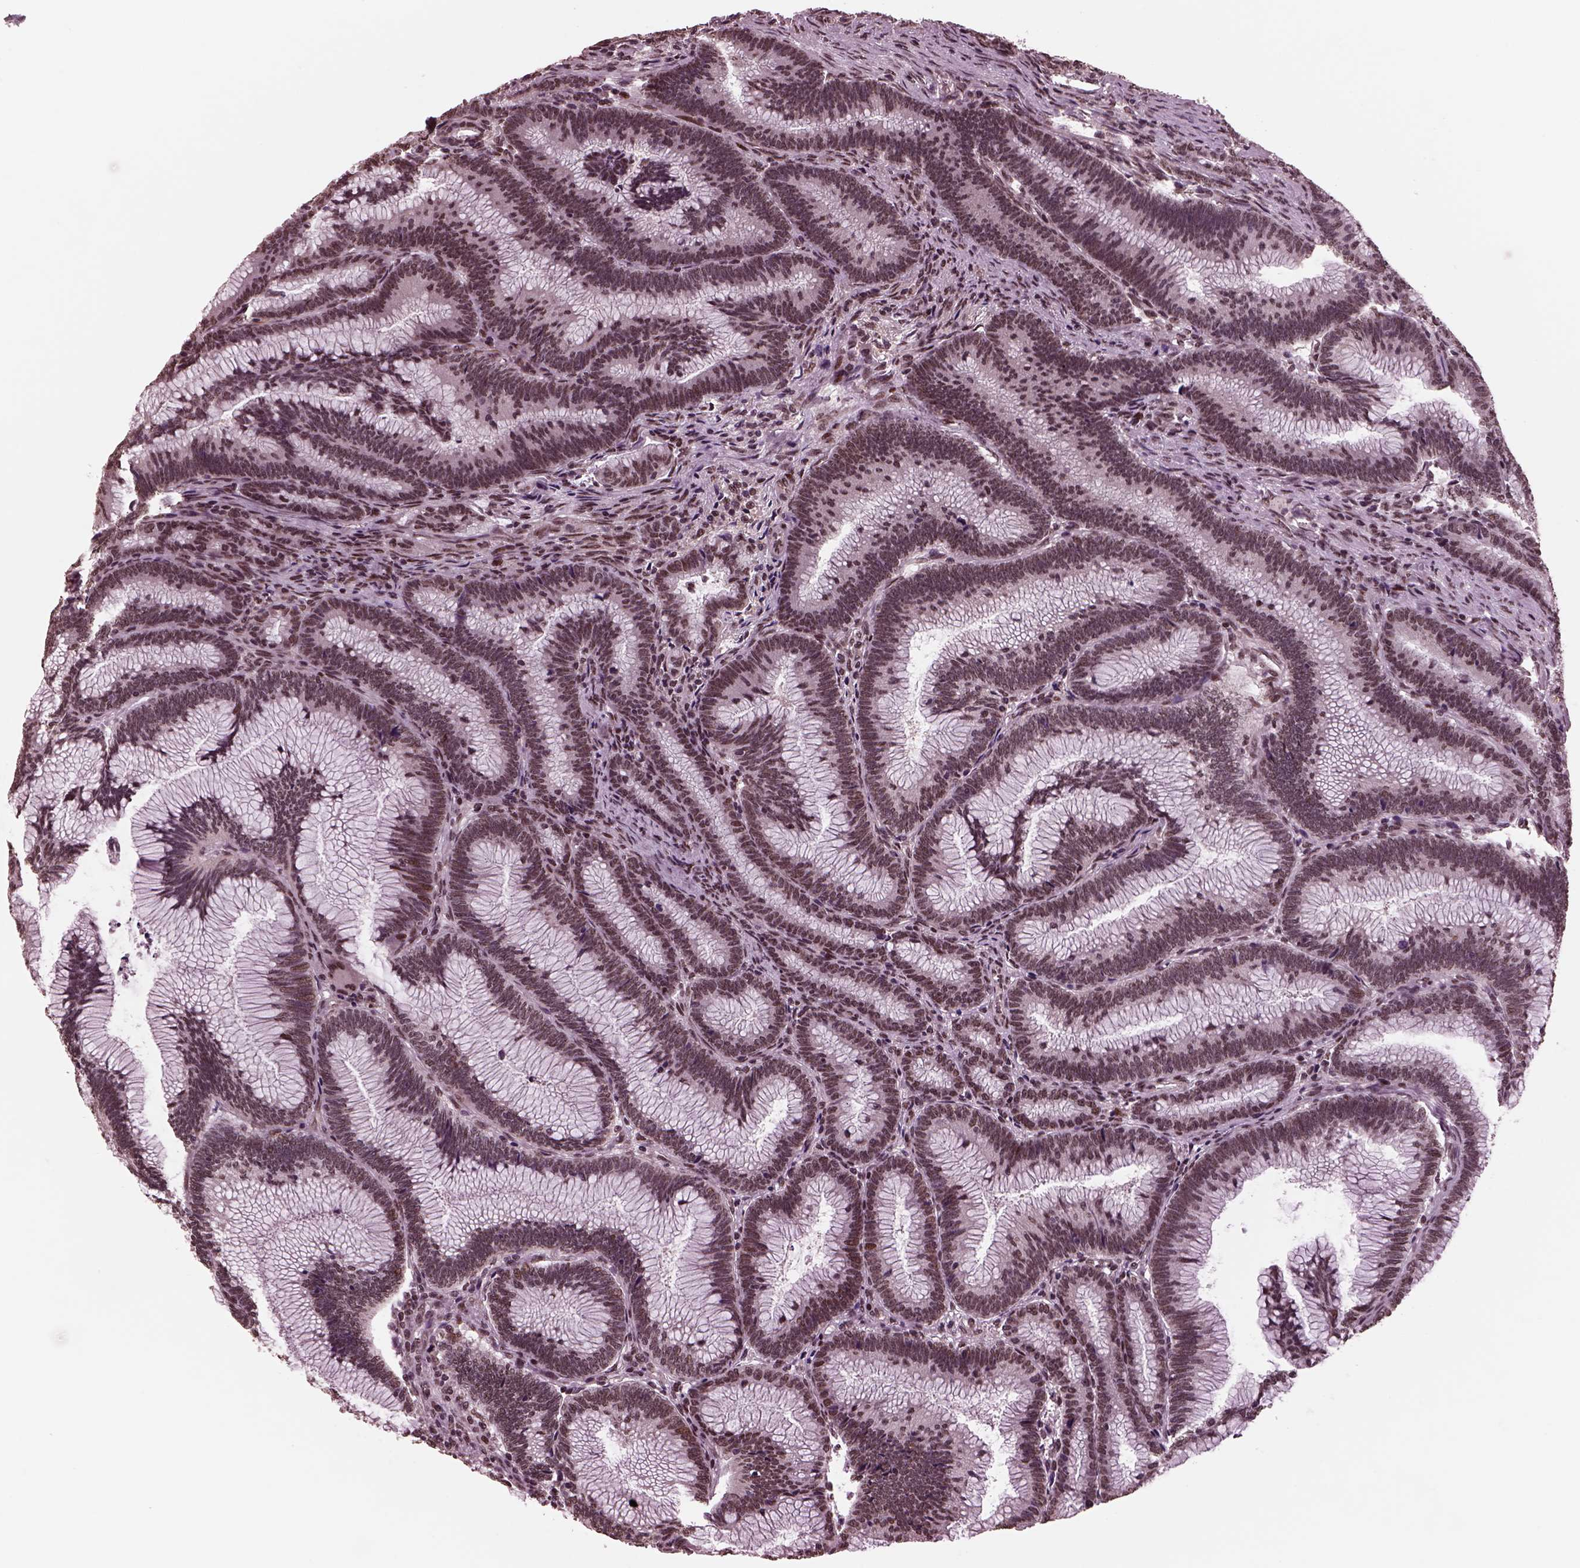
{"staining": {"intensity": "weak", "quantity": ">75%", "location": "nuclear"}, "tissue": "colorectal cancer", "cell_type": "Tumor cells", "image_type": "cancer", "snomed": [{"axis": "morphology", "description": "Adenocarcinoma, NOS"}, {"axis": "topography", "description": "Colon"}], "caption": "Immunohistochemical staining of human colorectal cancer (adenocarcinoma) reveals weak nuclear protein expression in approximately >75% of tumor cells. The protein is shown in brown color, while the nuclei are stained blue.", "gene": "NAP1L5", "patient": {"sex": "female", "age": 78}}